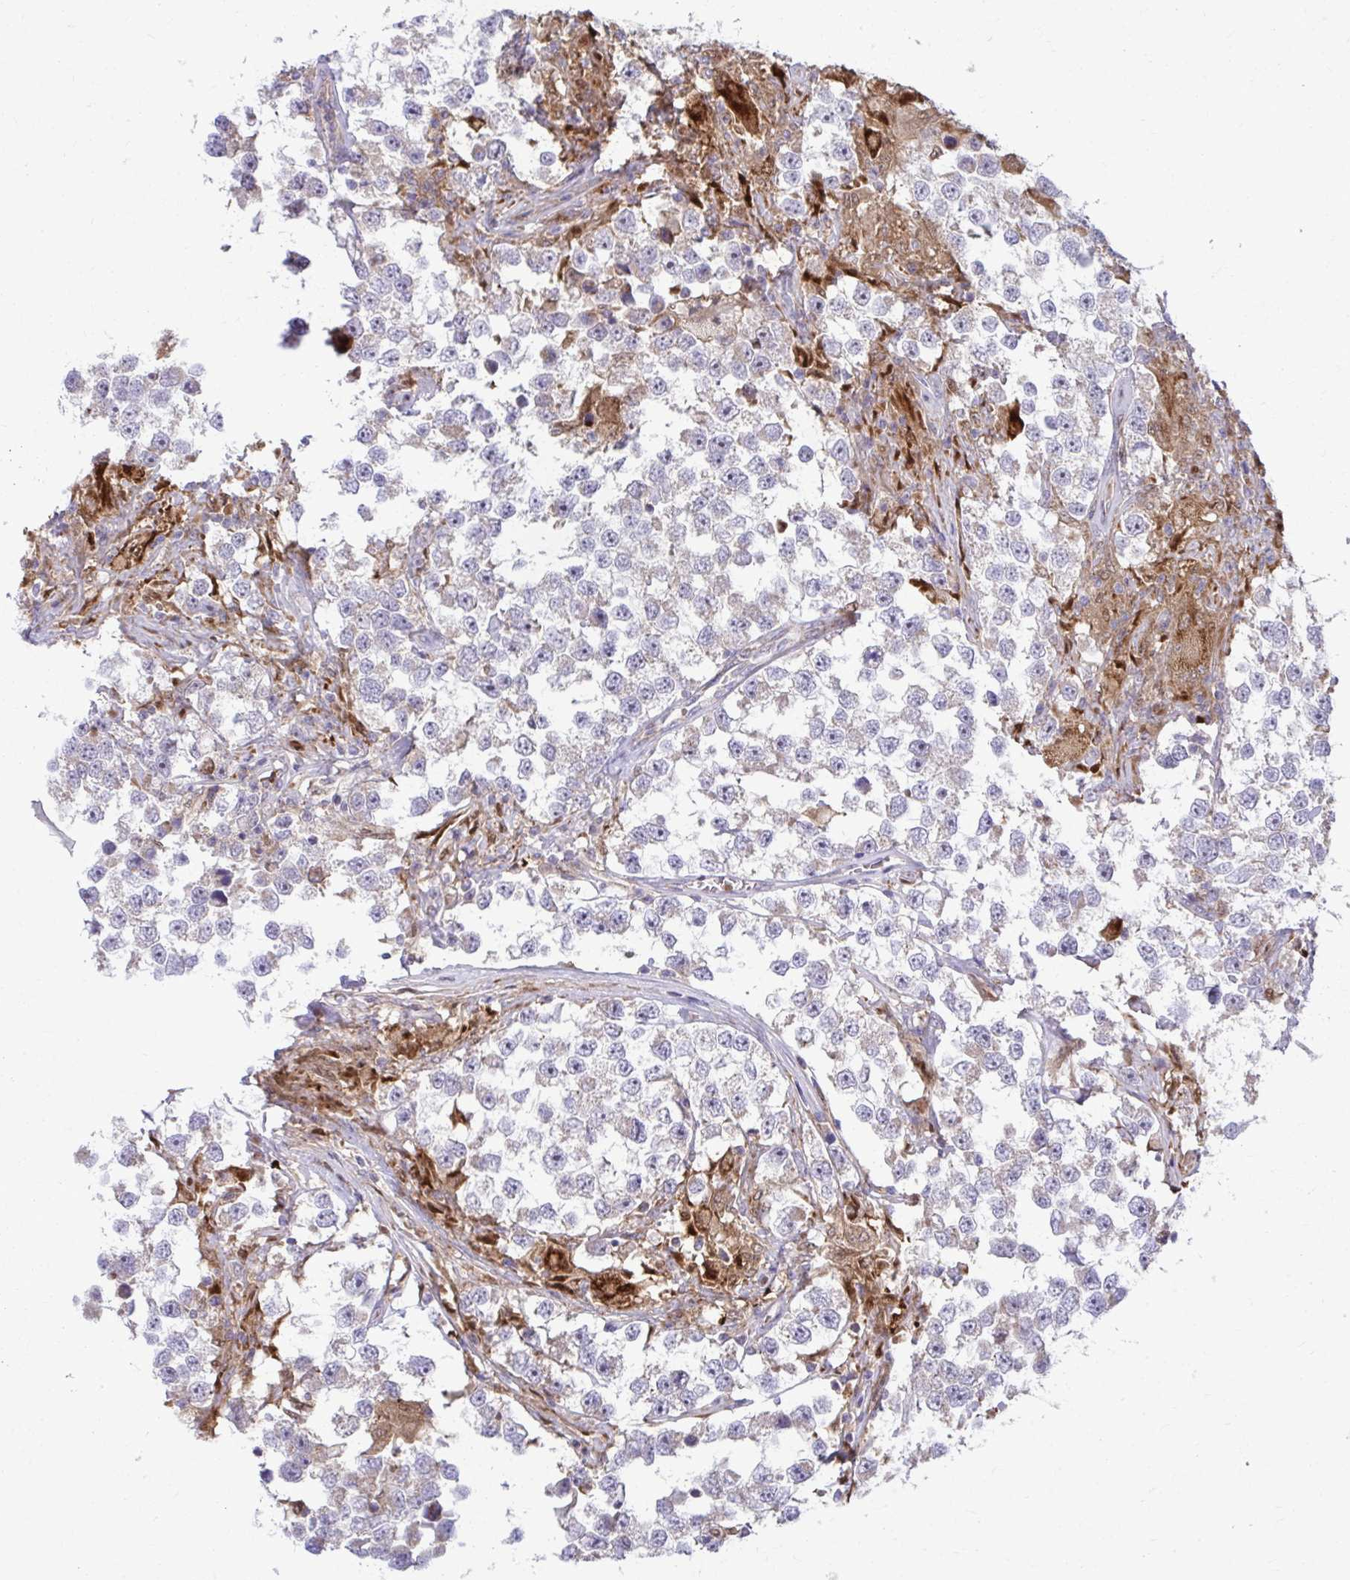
{"staining": {"intensity": "weak", "quantity": "<25%", "location": "cytoplasmic/membranous"}, "tissue": "testis cancer", "cell_type": "Tumor cells", "image_type": "cancer", "snomed": [{"axis": "morphology", "description": "Seminoma, NOS"}, {"axis": "topography", "description": "Testis"}], "caption": "There is no significant expression in tumor cells of testis seminoma.", "gene": "C16orf54", "patient": {"sex": "male", "age": 46}}